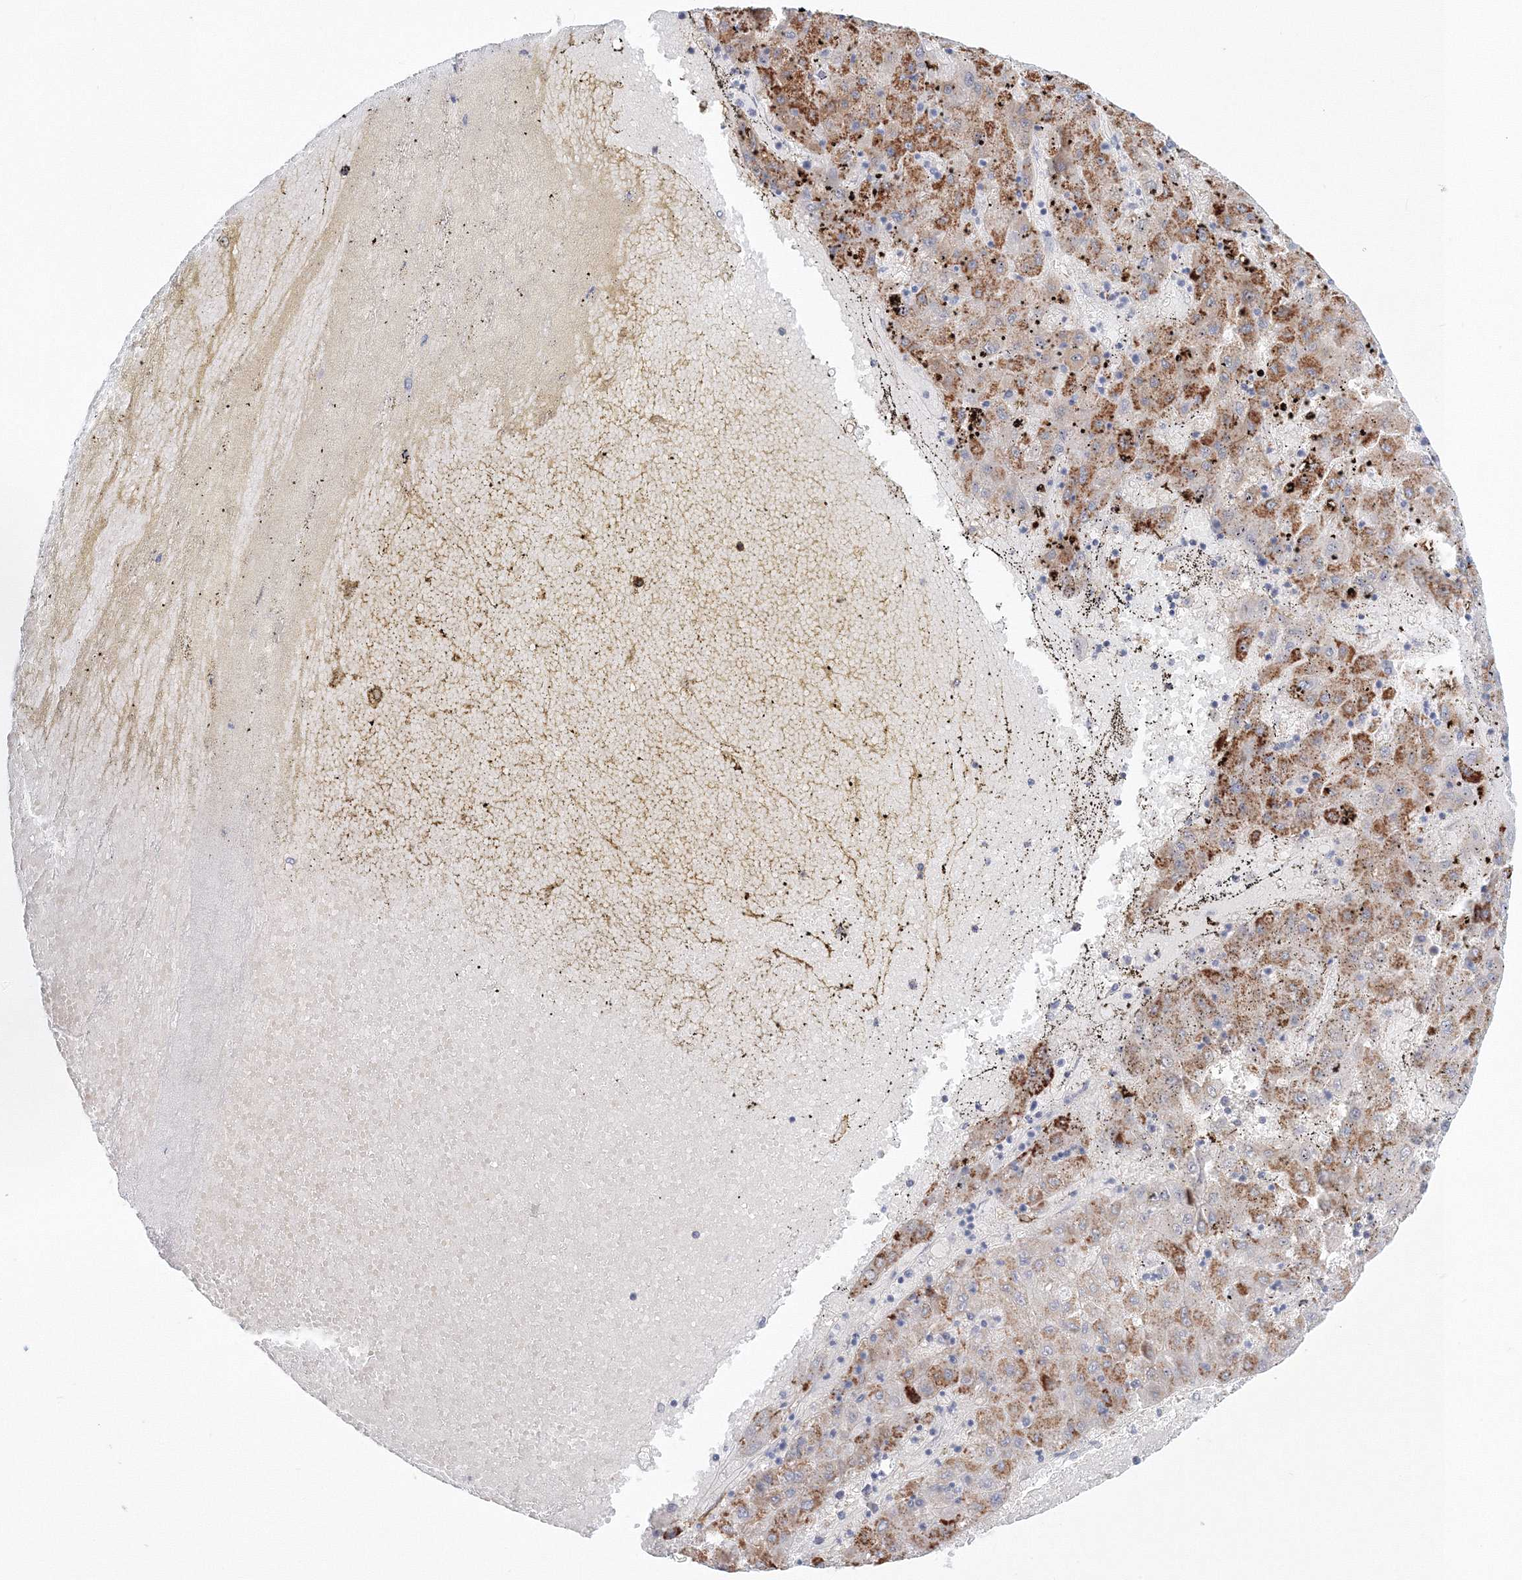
{"staining": {"intensity": "moderate", "quantity": ">75%", "location": "cytoplasmic/membranous"}, "tissue": "liver cancer", "cell_type": "Tumor cells", "image_type": "cancer", "snomed": [{"axis": "morphology", "description": "Carcinoma, Hepatocellular, NOS"}, {"axis": "topography", "description": "Liver"}], "caption": "Immunohistochemical staining of human hepatocellular carcinoma (liver) reveals moderate cytoplasmic/membranous protein staining in about >75% of tumor cells.", "gene": "VSIG1", "patient": {"sex": "male", "age": 72}}